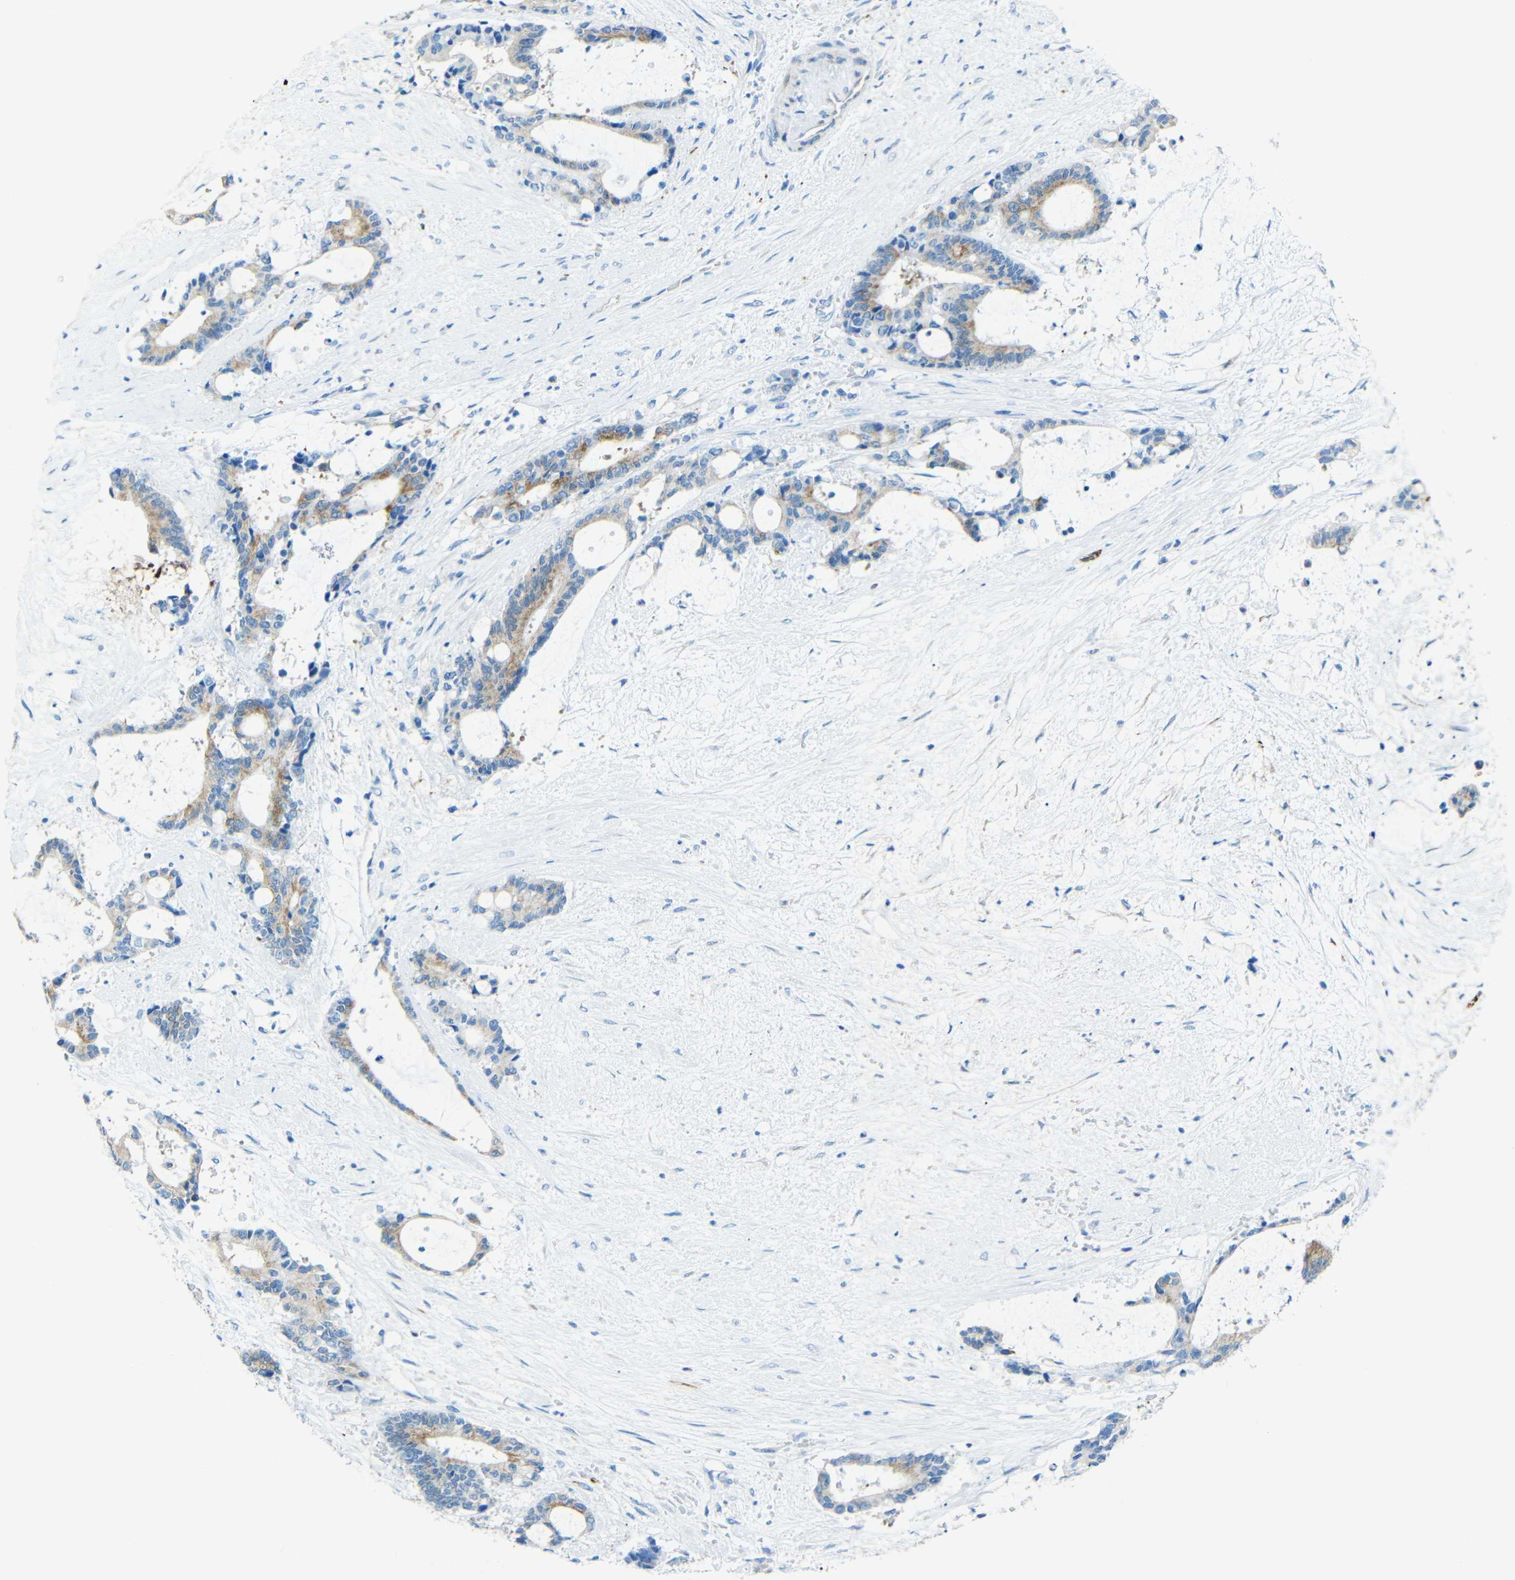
{"staining": {"intensity": "moderate", "quantity": ">75%", "location": "cytoplasmic/membranous"}, "tissue": "liver cancer", "cell_type": "Tumor cells", "image_type": "cancer", "snomed": [{"axis": "morphology", "description": "Normal tissue, NOS"}, {"axis": "morphology", "description": "Cholangiocarcinoma"}, {"axis": "topography", "description": "Liver"}, {"axis": "topography", "description": "Peripheral nerve tissue"}], "caption": "This histopathology image displays IHC staining of human cholangiocarcinoma (liver), with medium moderate cytoplasmic/membranous staining in about >75% of tumor cells.", "gene": "TUBB4B", "patient": {"sex": "female", "age": 73}}